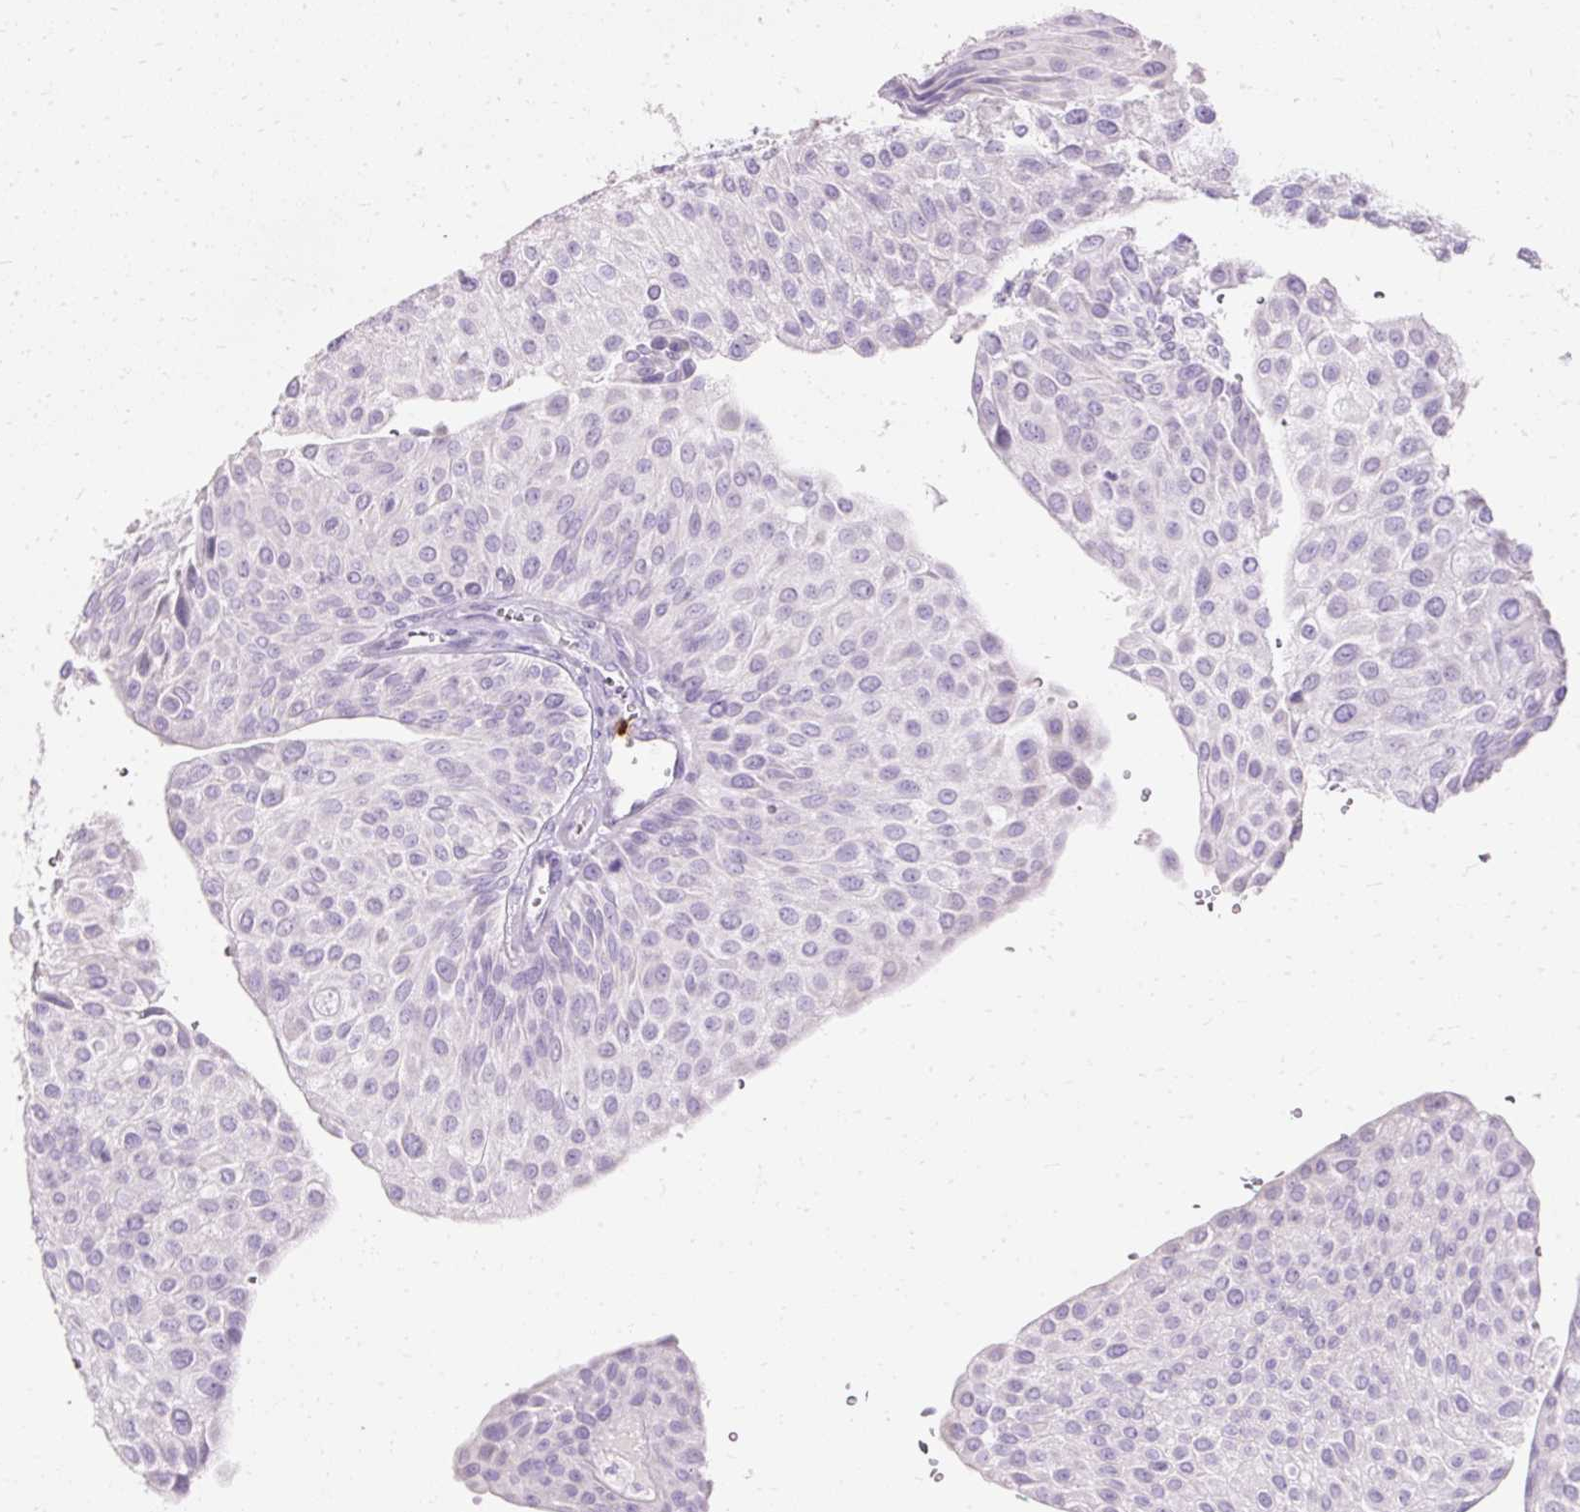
{"staining": {"intensity": "negative", "quantity": "none", "location": "none"}, "tissue": "urothelial cancer", "cell_type": "Tumor cells", "image_type": "cancer", "snomed": [{"axis": "morphology", "description": "Urothelial carcinoma, NOS"}, {"axis": "topography", "description": "Urinary bladder"}], "caption": "Human transitional cell carcinoma stained for a protein using immunohistochemistry shows no expression in tumor cells.", "gene": "DEFA1", "patient": {"sex": "male", "age": 67}}